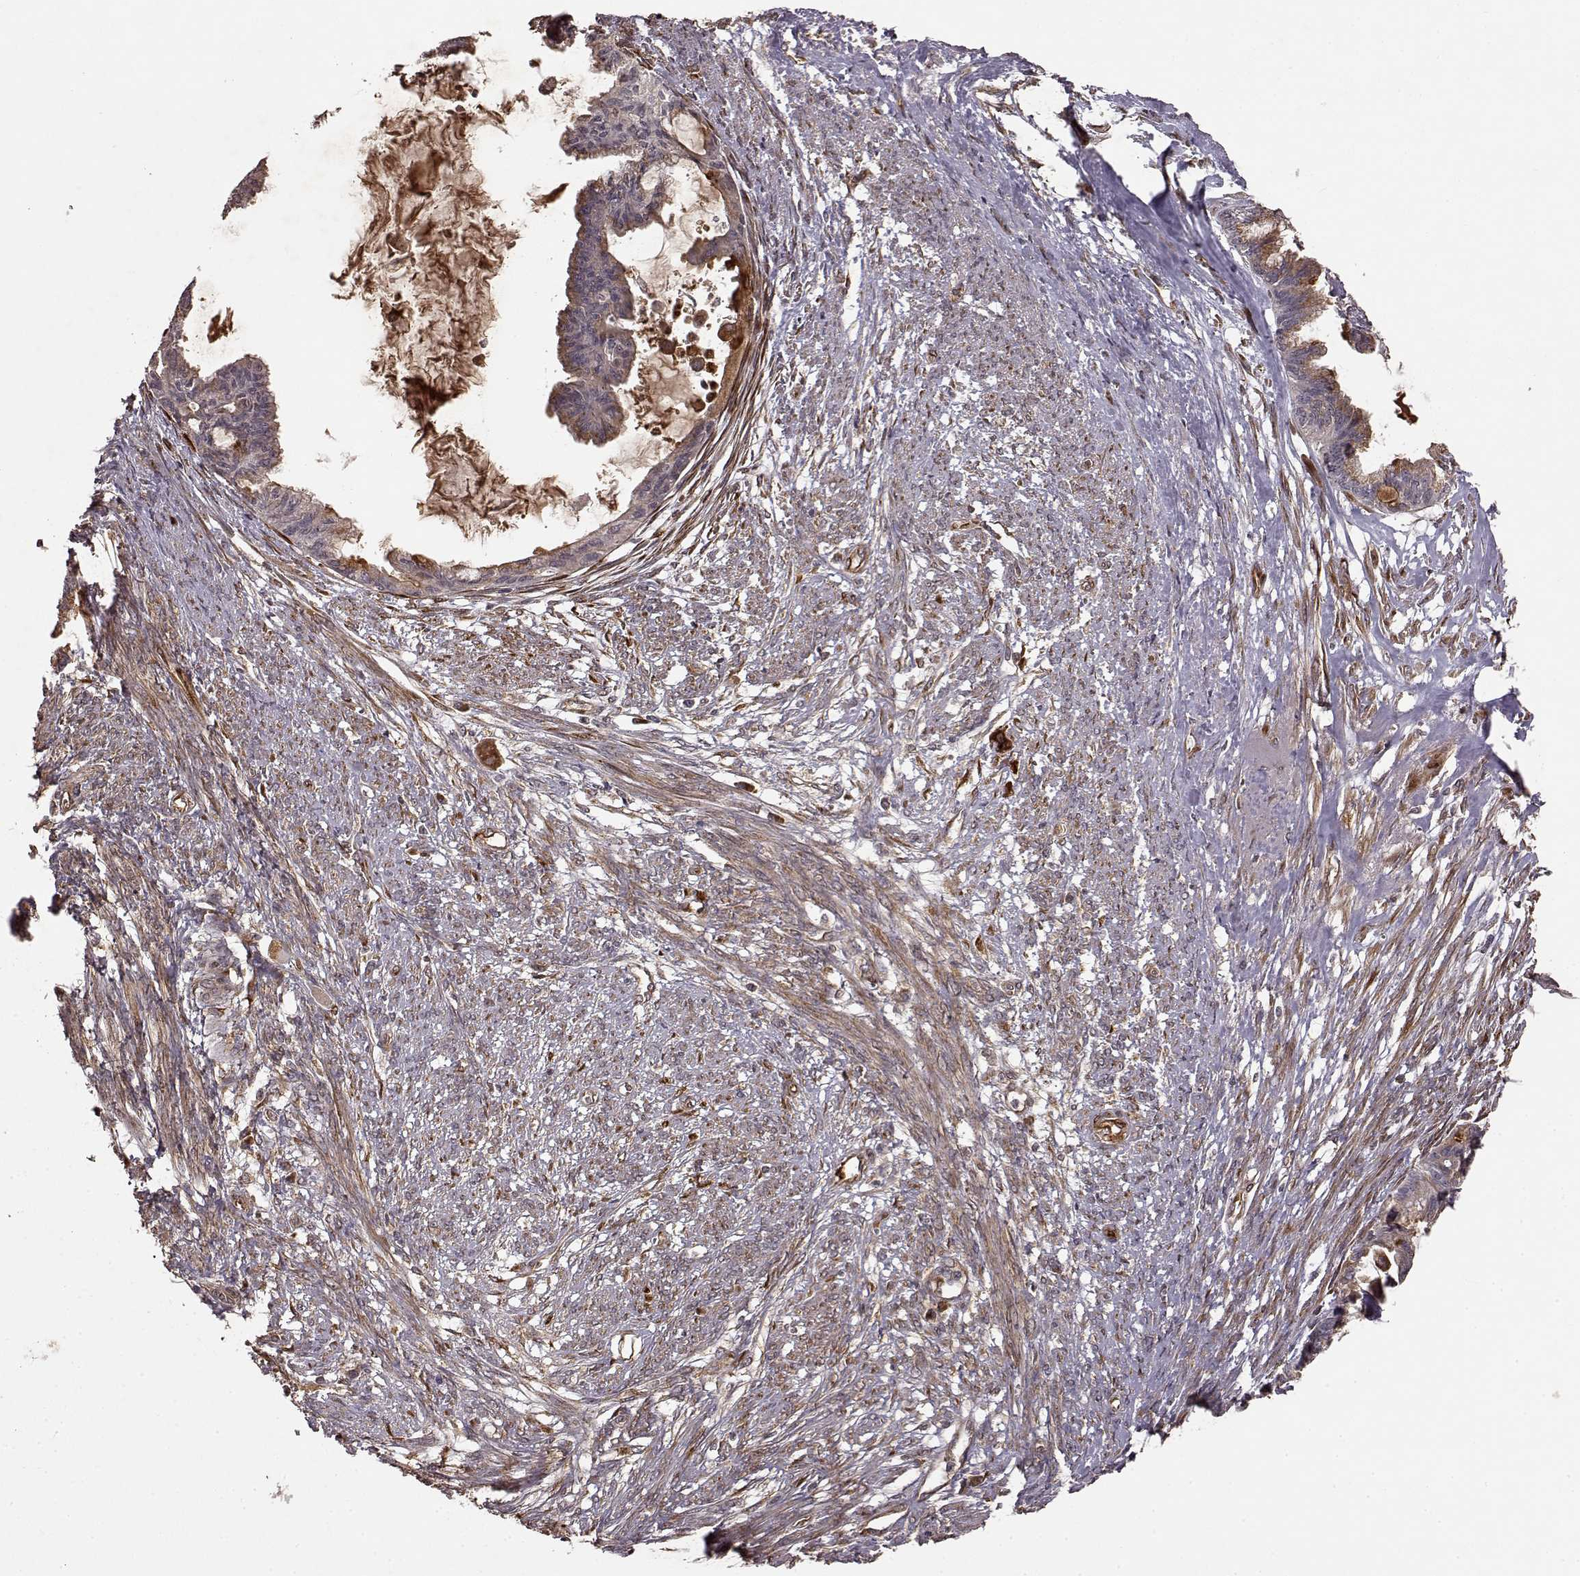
{"staining": {"intensity": "moderate", "quantity": "<25%", "location": "cytoplasmic/membranous"}, "tissue": "endometrial cancer", "cell_type": "Tumor cells", "image_type": "cancer", "snomed": [{"axis": "morphology", "description": "Adenocarcinoma, NOS"}, {"axis": "topography", "description": "Endometrium"}], "caption": "Moderate cytoplasmic/membranous expression for a protein is seen in approximately <25% of tumor cells of endometrial adenocarcinoma using immunohistochemistry (IHC).", "gene": "FSTL1", "patient": {"sex": "female", "age": 86}}